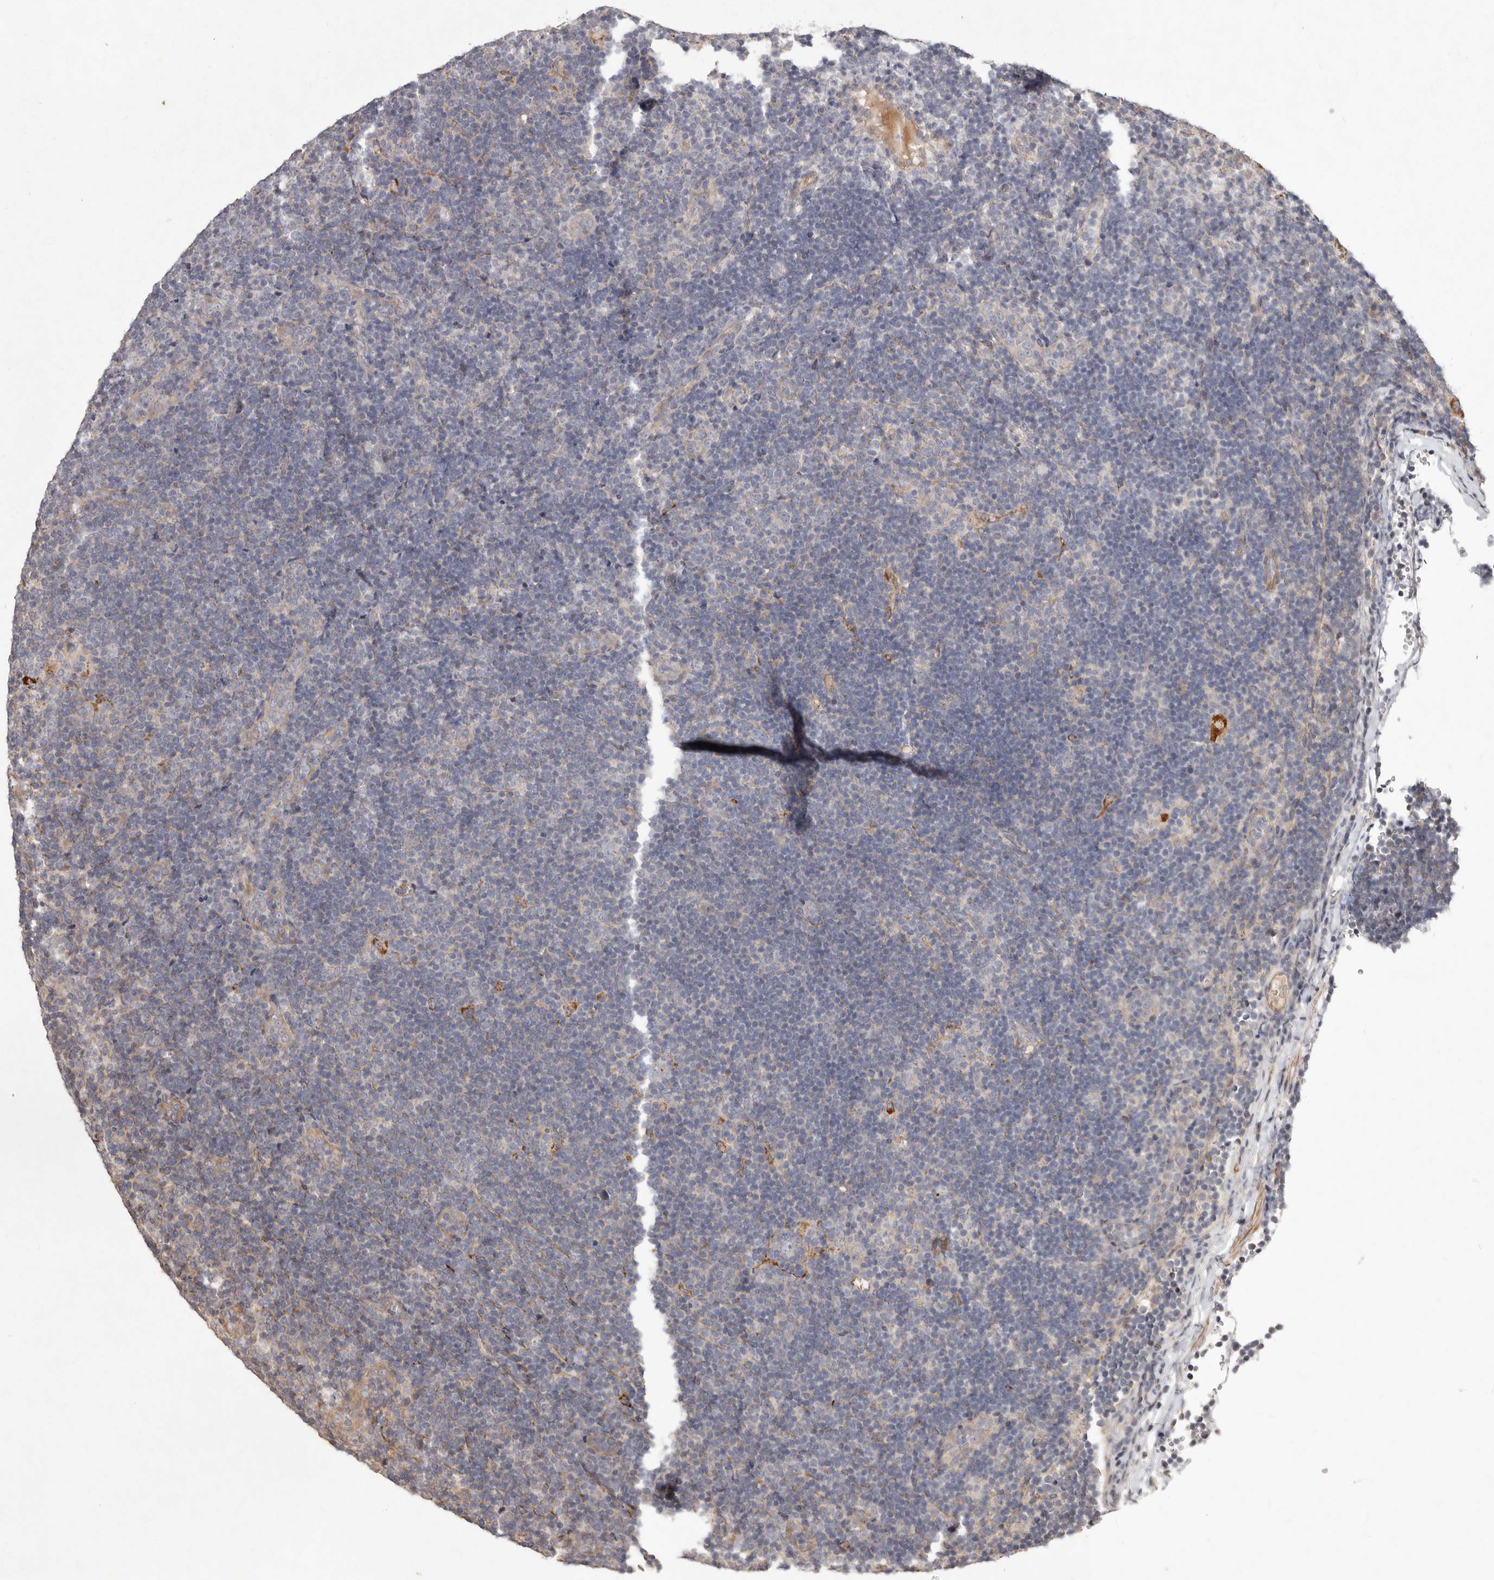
{"staining": {"intensity": "negative", "quantity": "none", "location": "none"}, "tissue": "lymphoma", "cell_type": "Tumor cells", "image_type": "cancer", "snomed": [{"axis": "morphology", "description": "Hodgkin's disease, NOS"}, {"axis": "topography", "description": "Lymph node"}], "caption": "Protein analysis of lymphoma exhibits no significant staining in tumor cells.", "gene": "SEMA3A", "patient": {"sex": "female", "age": 57}}